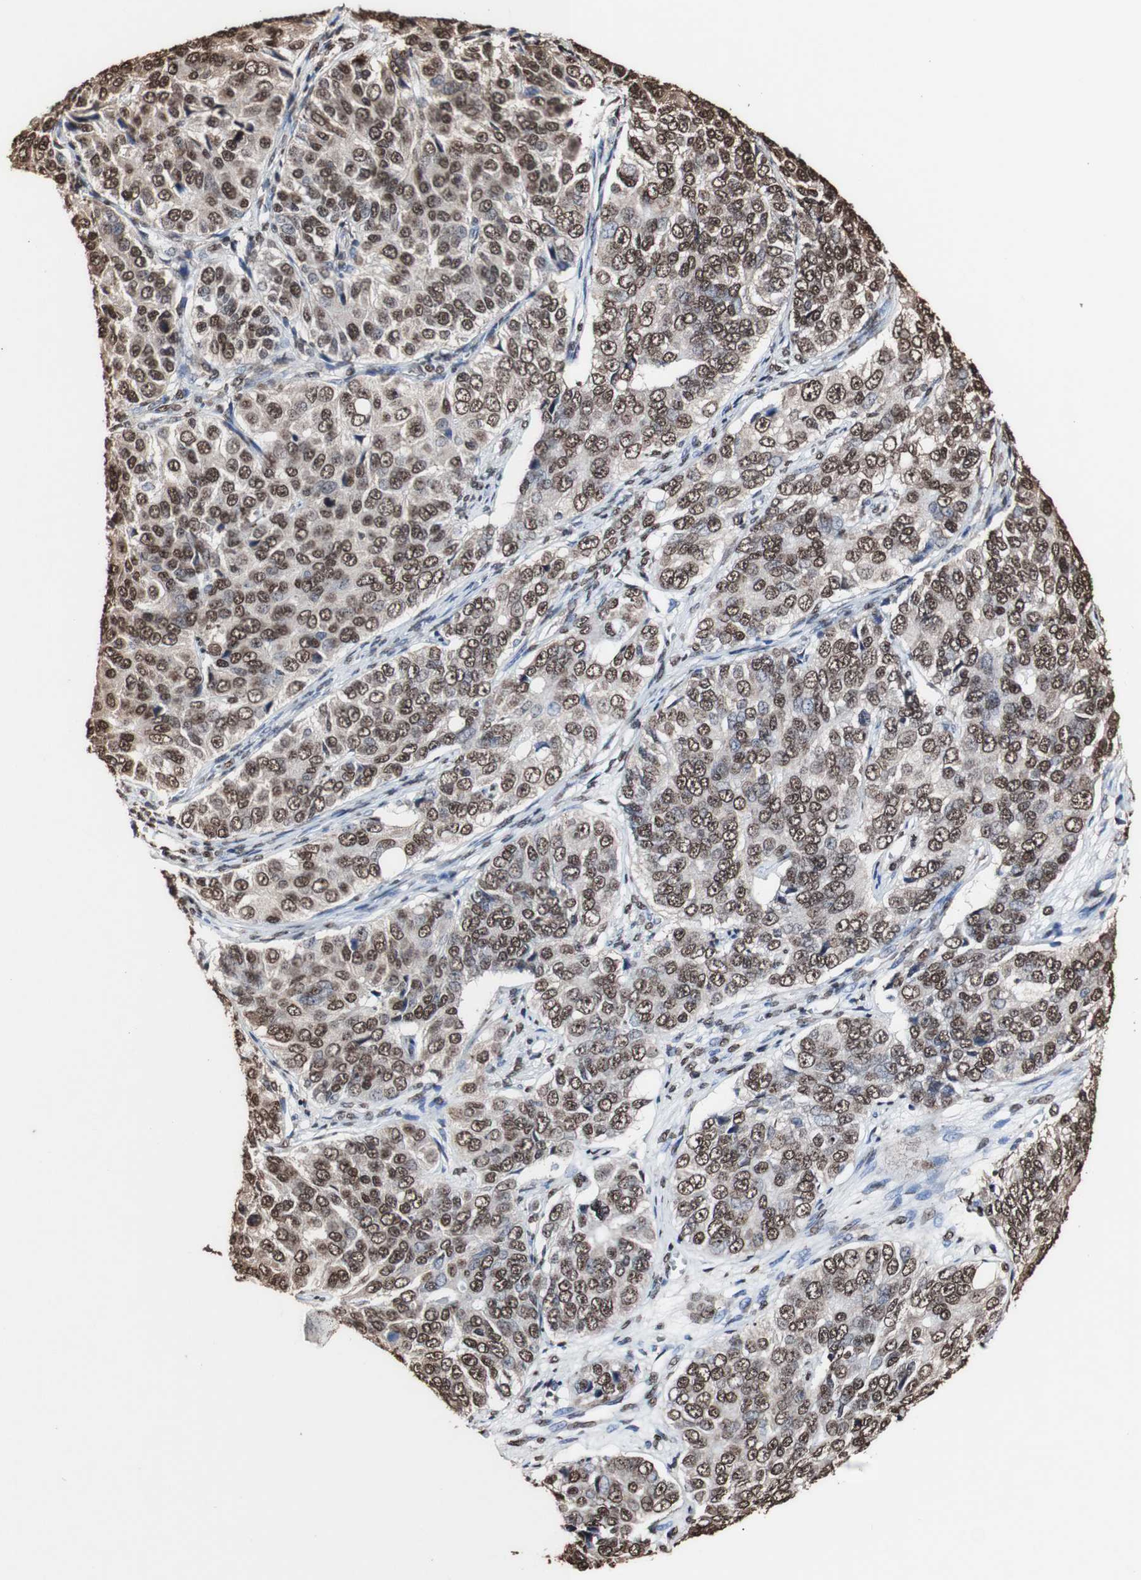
{"staining": {"intensity": "strong", "quantity": ">75%", "location": "cytoplasmic/membranous,nuclear"}, "tissue": "ovarian cancer", "cell_type": "Tumor cells", "image_type": "cancer", "snomed": [{"axis": "morphology", "description": "Carcinoma, endometroid"}, {"axis": "topography", "description": "Ovary"}], "caption": "Tumor cells display high levels of strong cytoplasmic/membranous and nuclear positivity in approximately >75% of cells in ovarian cancer (endometroid carcinoma).", "gene": "PIDD1", "patient": {"sex": "female", "age": 51}}